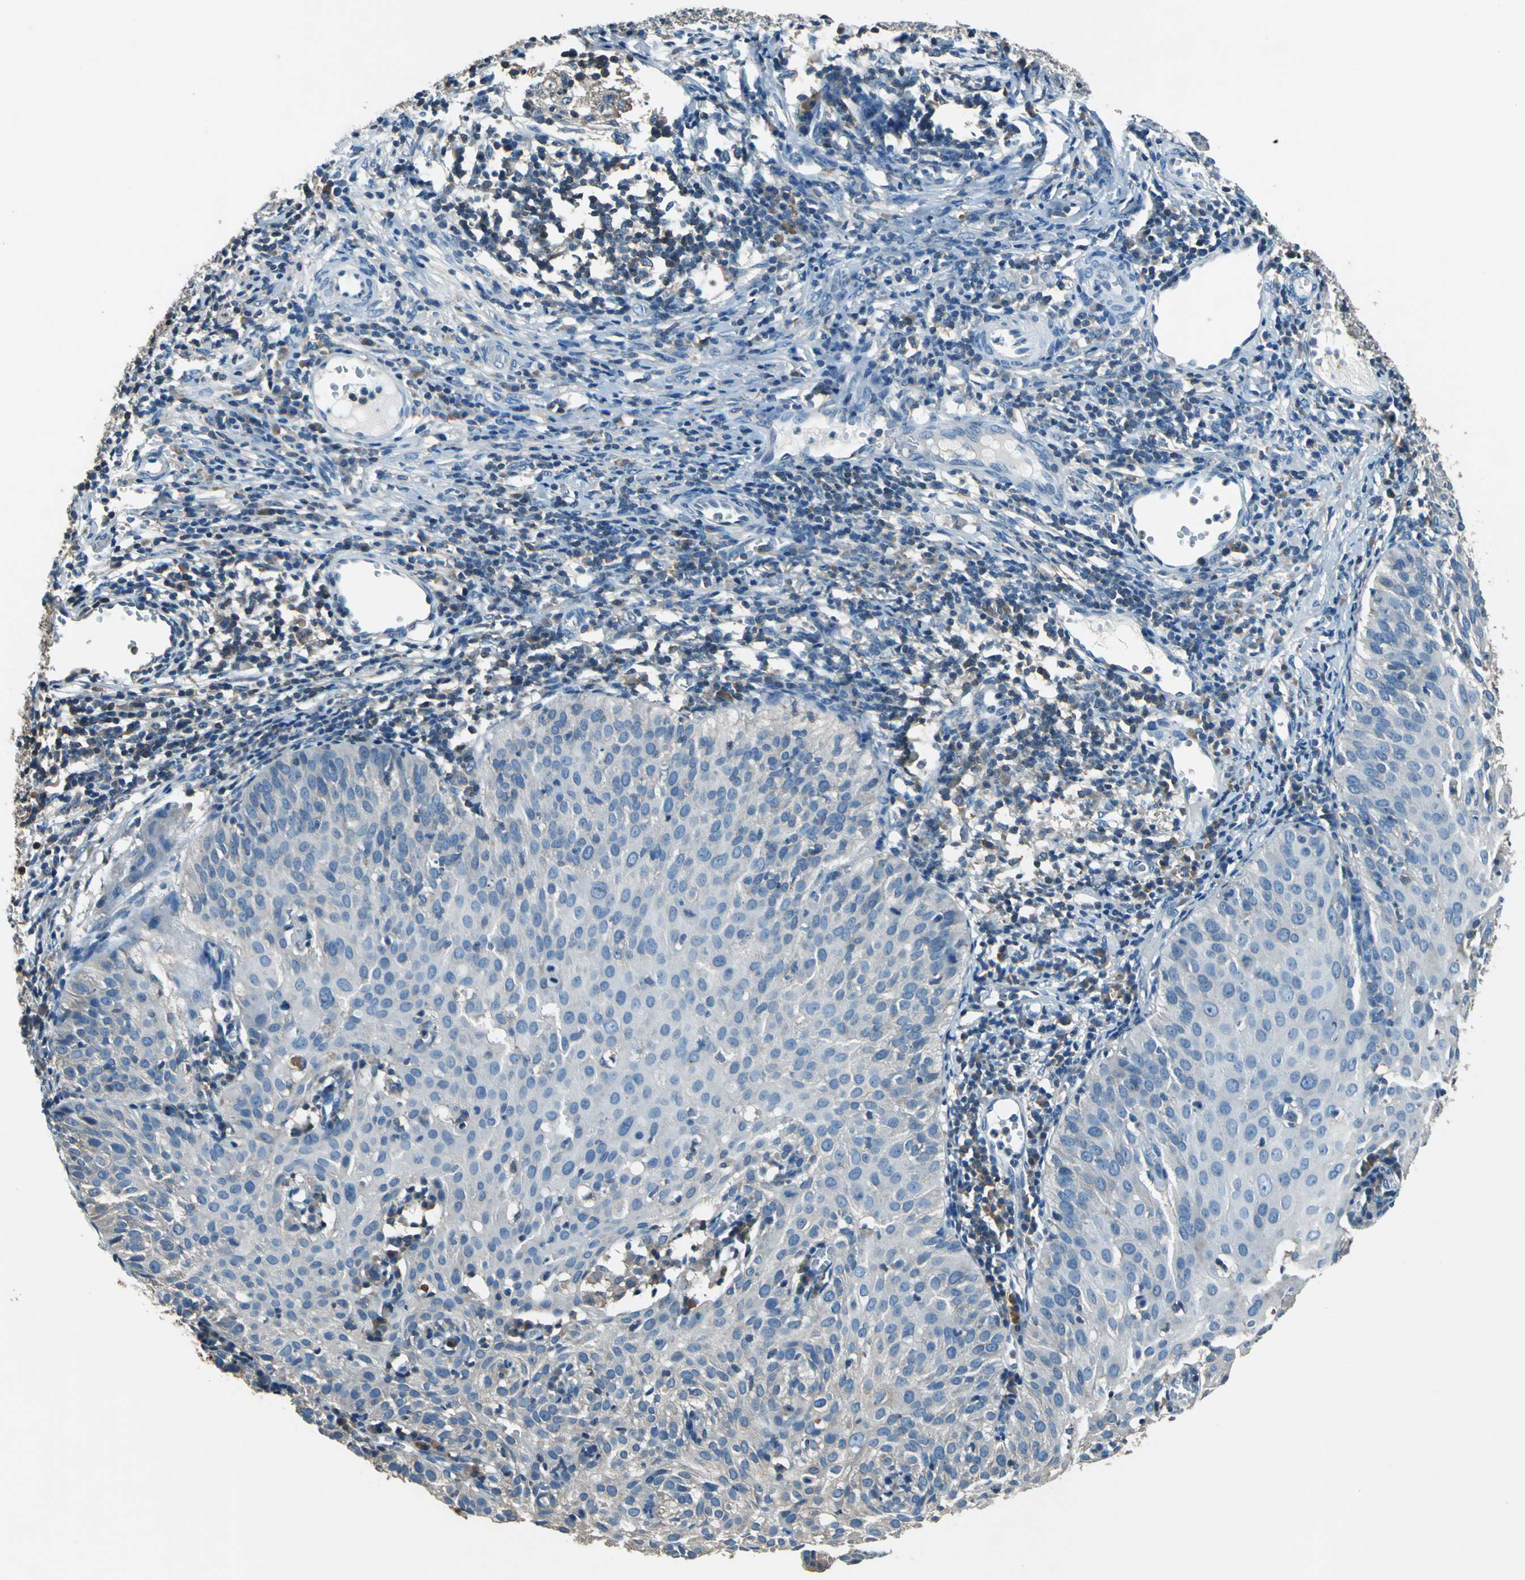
{"staining": {"intensity": "negative", "quantity": "none", "location": "none"}, "tissue": "cervical cancer", "cell_type": "Tumor cells", "image_type": "cancer", "snomed": [{"axis": "morphology", "description": "Squamous cell carcinoma, NOS"}, {"axis": "topography", "description": "Cervix"}], "caption": "DAB (3,3'-diaminobenzidine) immunohistochemical staining of cervical cancer reveals no significant staining in tumor cells. Nuclei are stained in blue.", "gene": "PRKCA", "patient": {"sex": "female", "age": 38}}